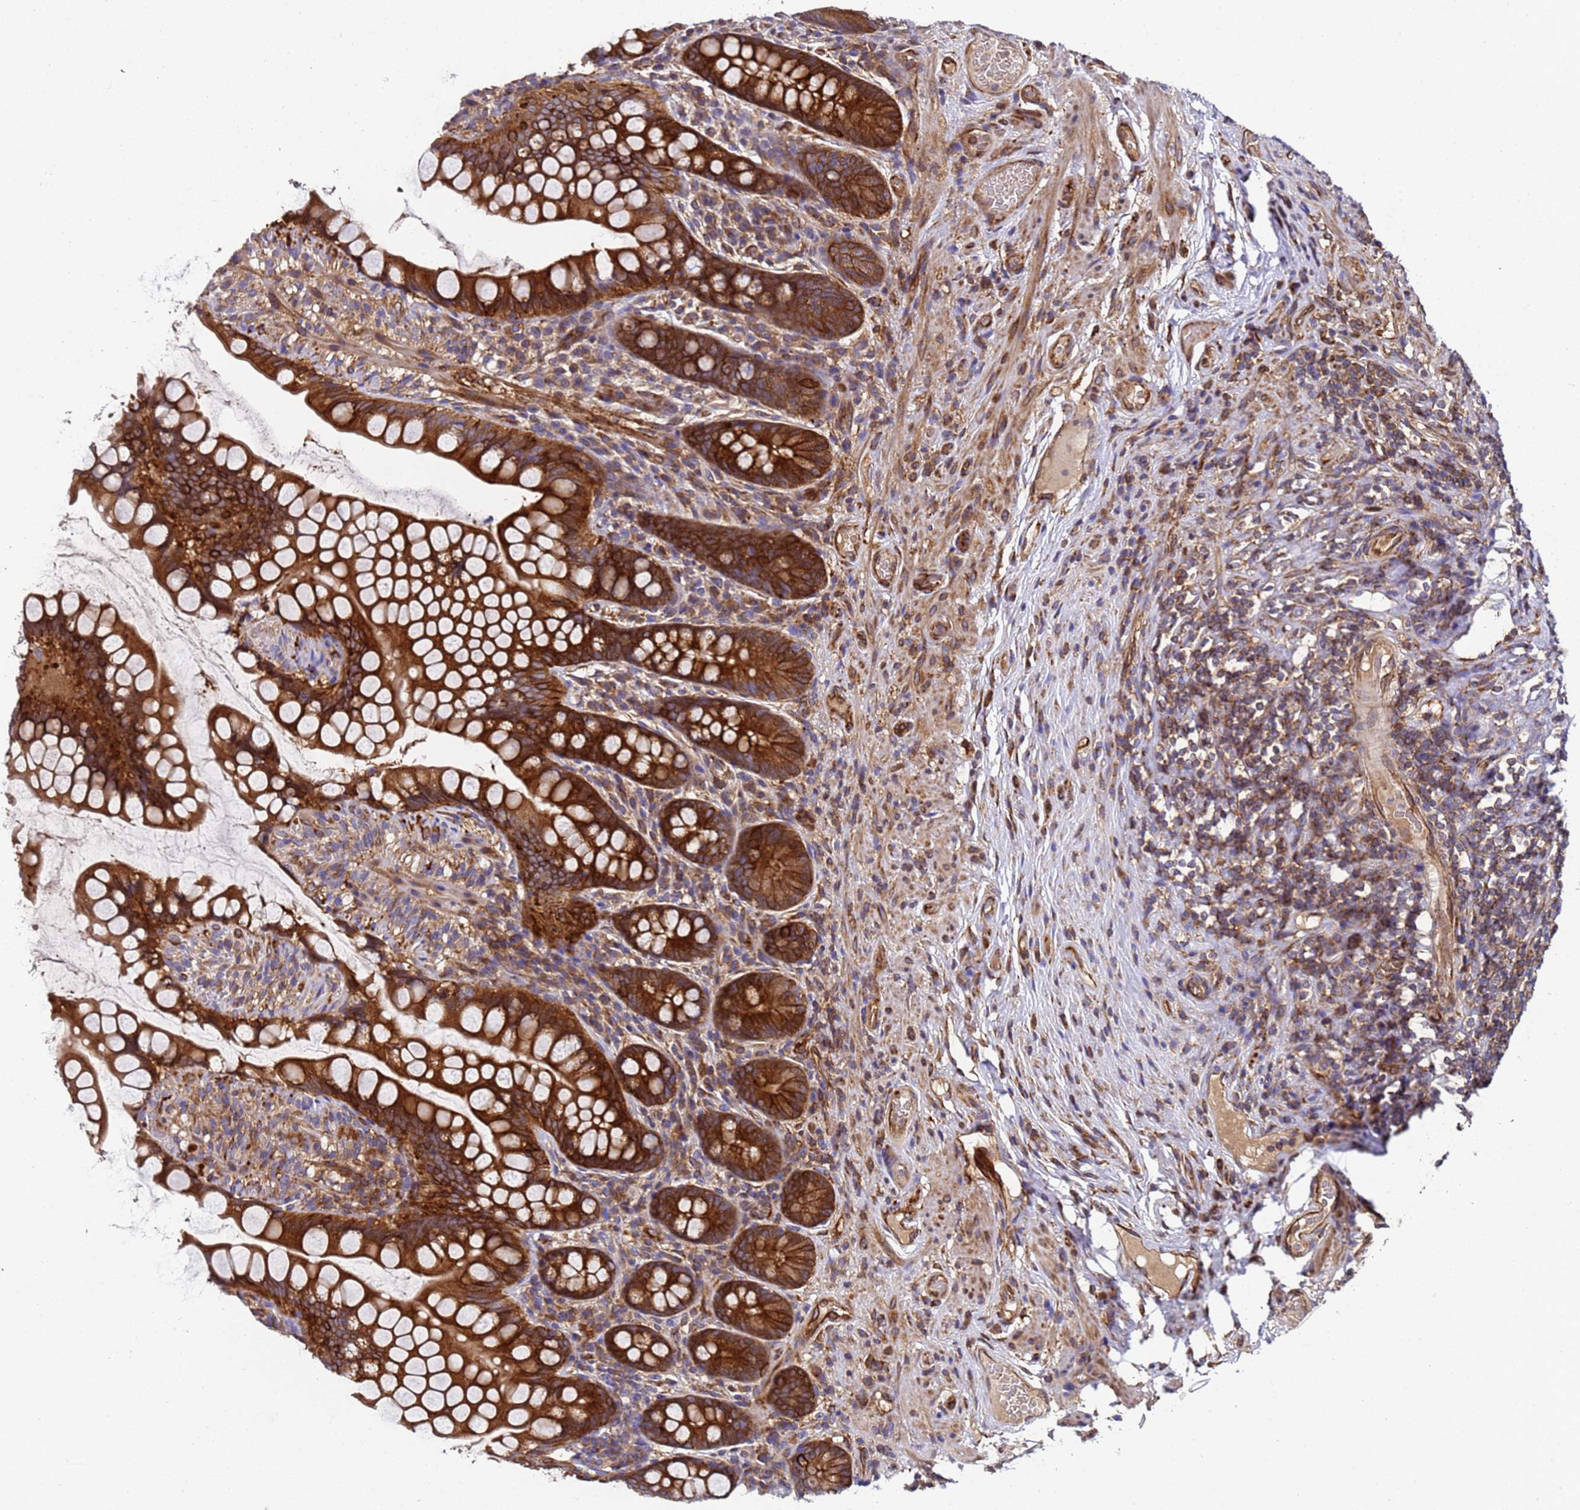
{"staining": {"intensity": "strong", "quantity": ">75%", "location": "cytoplasmic/membranous"}, "tissue": "small intestine", "cell_type": "Glandular cells", "image_type": "normal", "snomed": [{"axis": "morphology", "description": "Normal tissue, NOS"}, {"axis": "topography", "description": "Small intestine"}], "caption": "A brown stain shows strong cytoplasmic/membranous staining of a protein in glandular cells of normal small intestine. (IHC, brightfield microscopy, high magnification).", "gene": "MOCS1", "patient": {"sex": "male", "age": 70}}